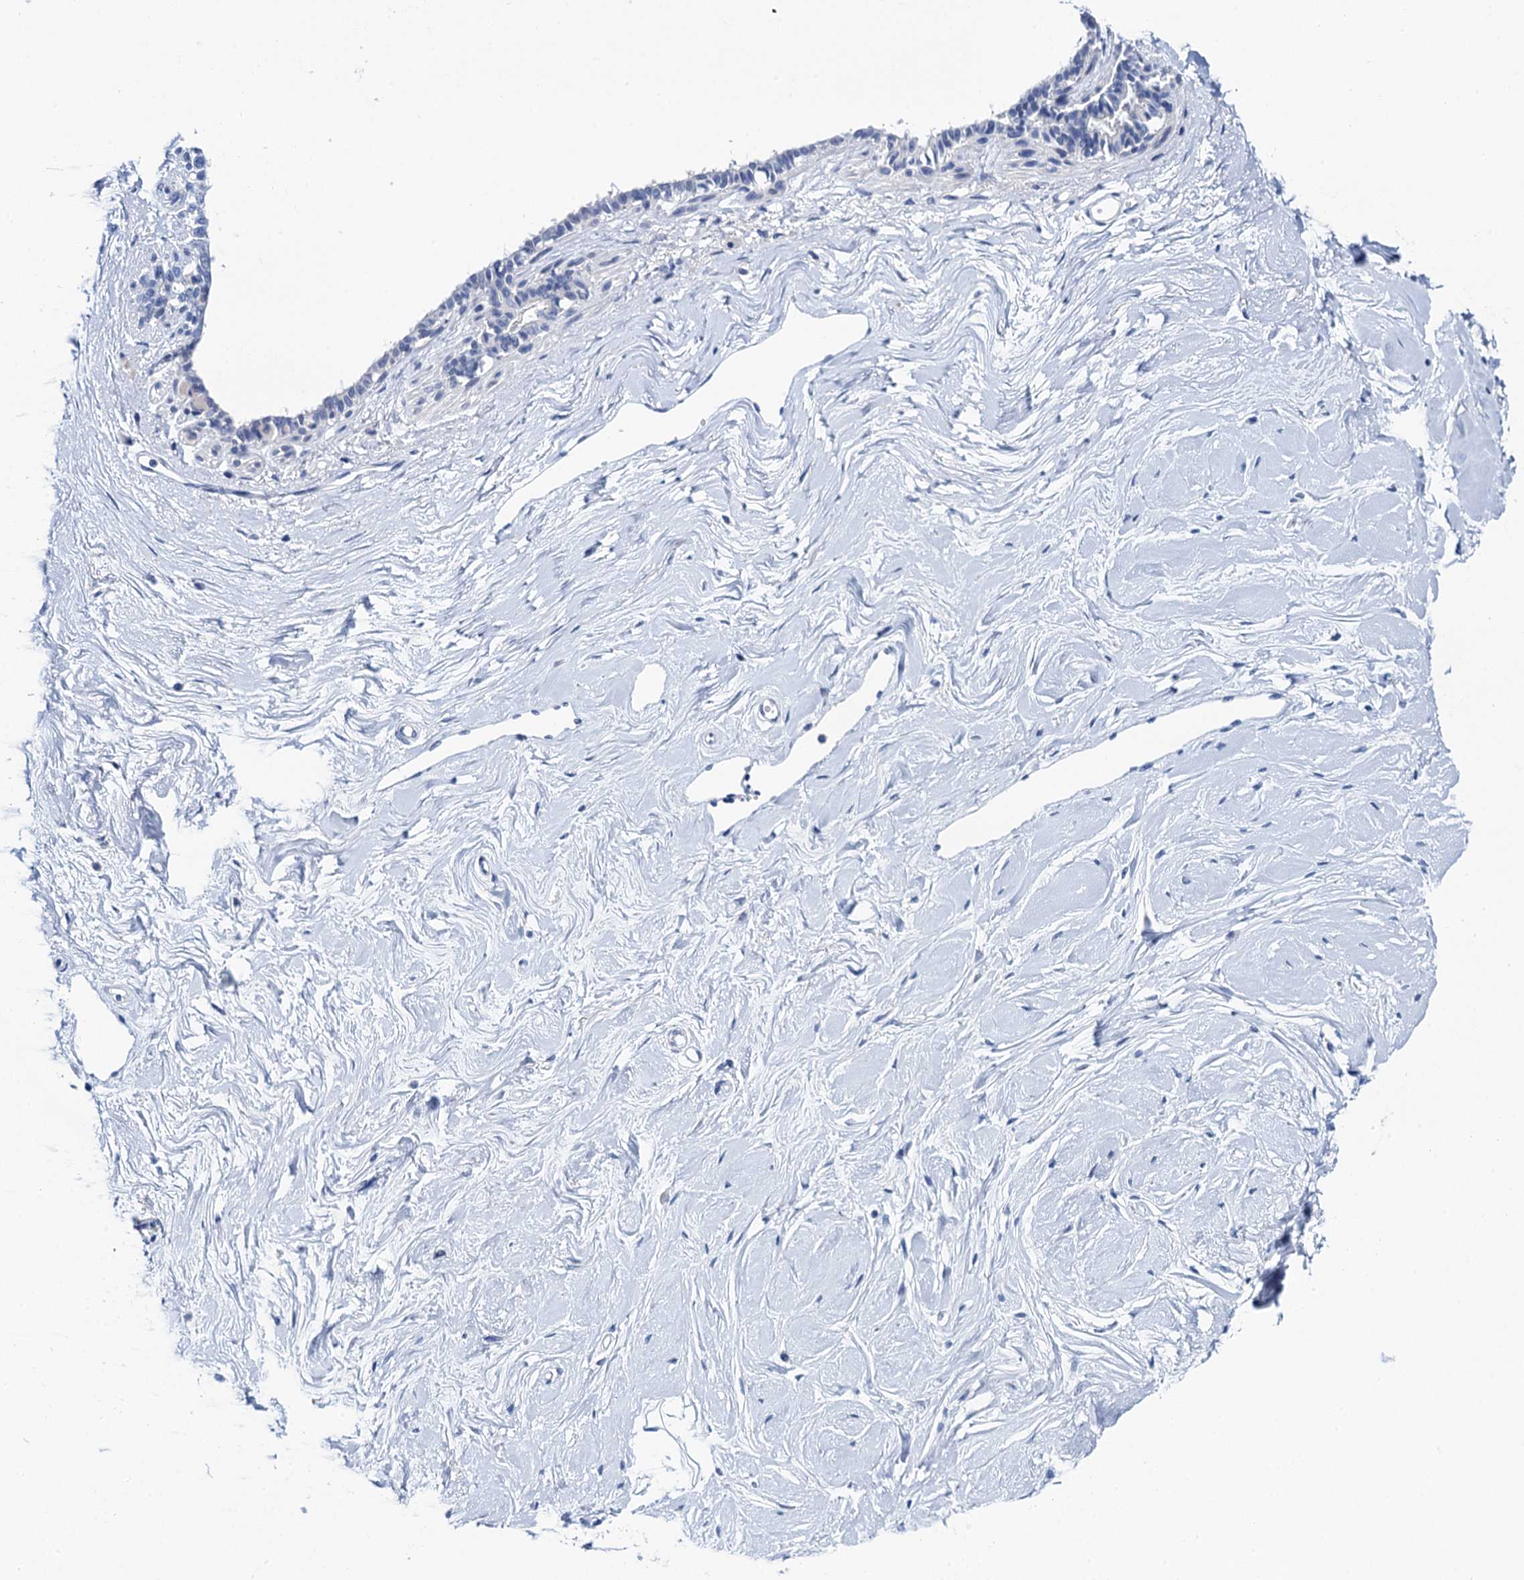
{"staining": {"intensity": "negative", "quantity": "none", "location": "none"}, "tissue": "breast", "cell_type": "Adipocytes", "image_type": "normal", "snomed": [{"axis": "morphology", "description": "Normal tissue, NOS"}, {"axis": "topography", "description": "Breast"}], "caption": "An IHC micrograph of benign breast is shown. There is no staining in adipocytes of breast. (IHC, brightfield microscopy, high magnification).", "gene": "LYPD3", "patient": {"sex": "female", "age": 45}}